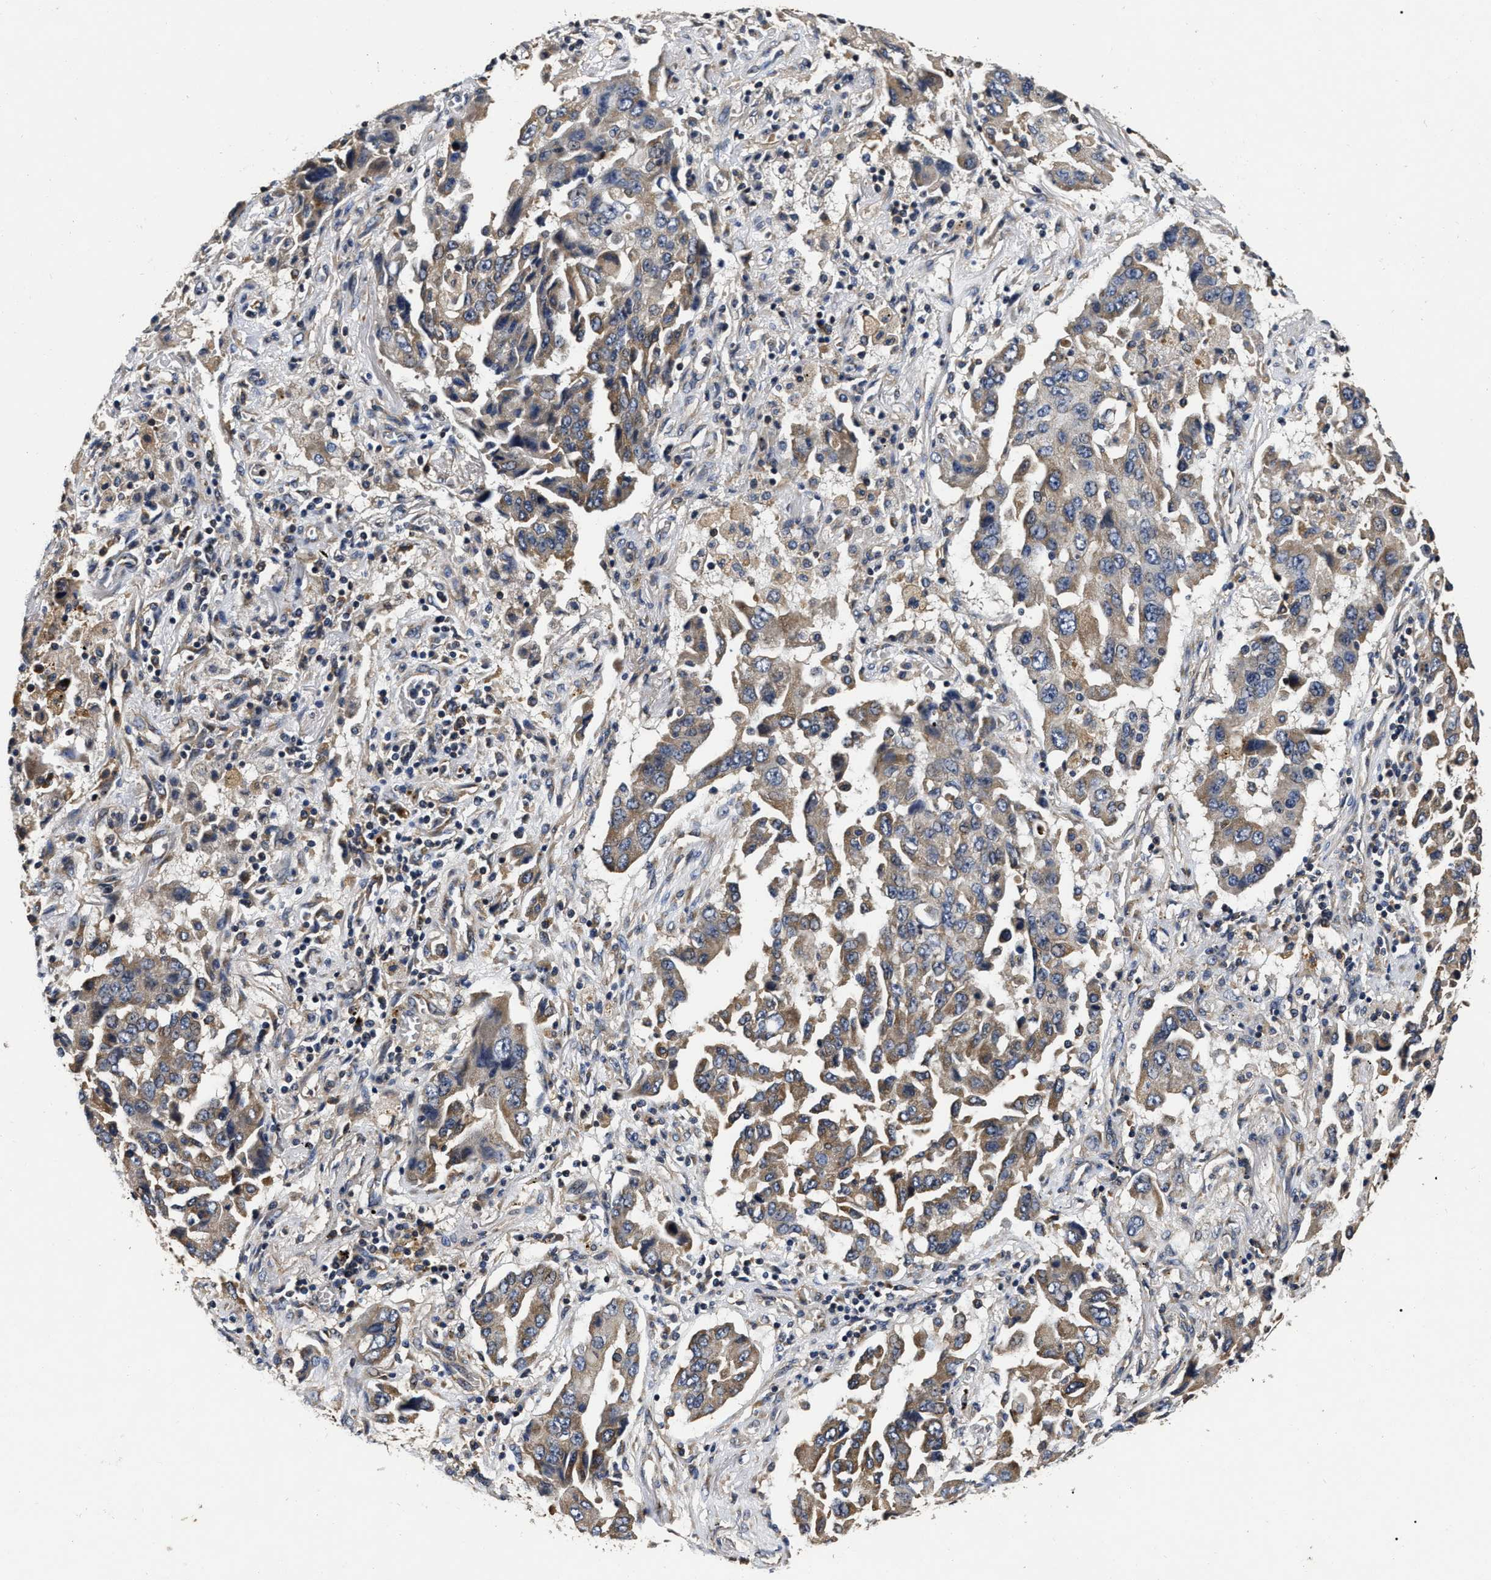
{"staining": {"intensity": "moderate", "quantity": "25%-75%", "location": "cytoplasmic/membranous"}, "tissue": "lung cancer", "cell_type": "Tumor cells", "image_type": "cancer", "snomed": [{"axis": "morphology", "description": "Adenocarcinoma, NOS"}, {"axis": "topography", "description": "Lung"}], "caption": "Protein analysis of lung adenocarcinoma tissue displays moderate cytoplasmic/membranous staining in approximately 25%-75% of tumor cells.", "gene": "ABCG8", "patient": {"sex": "female", "age": 65}}